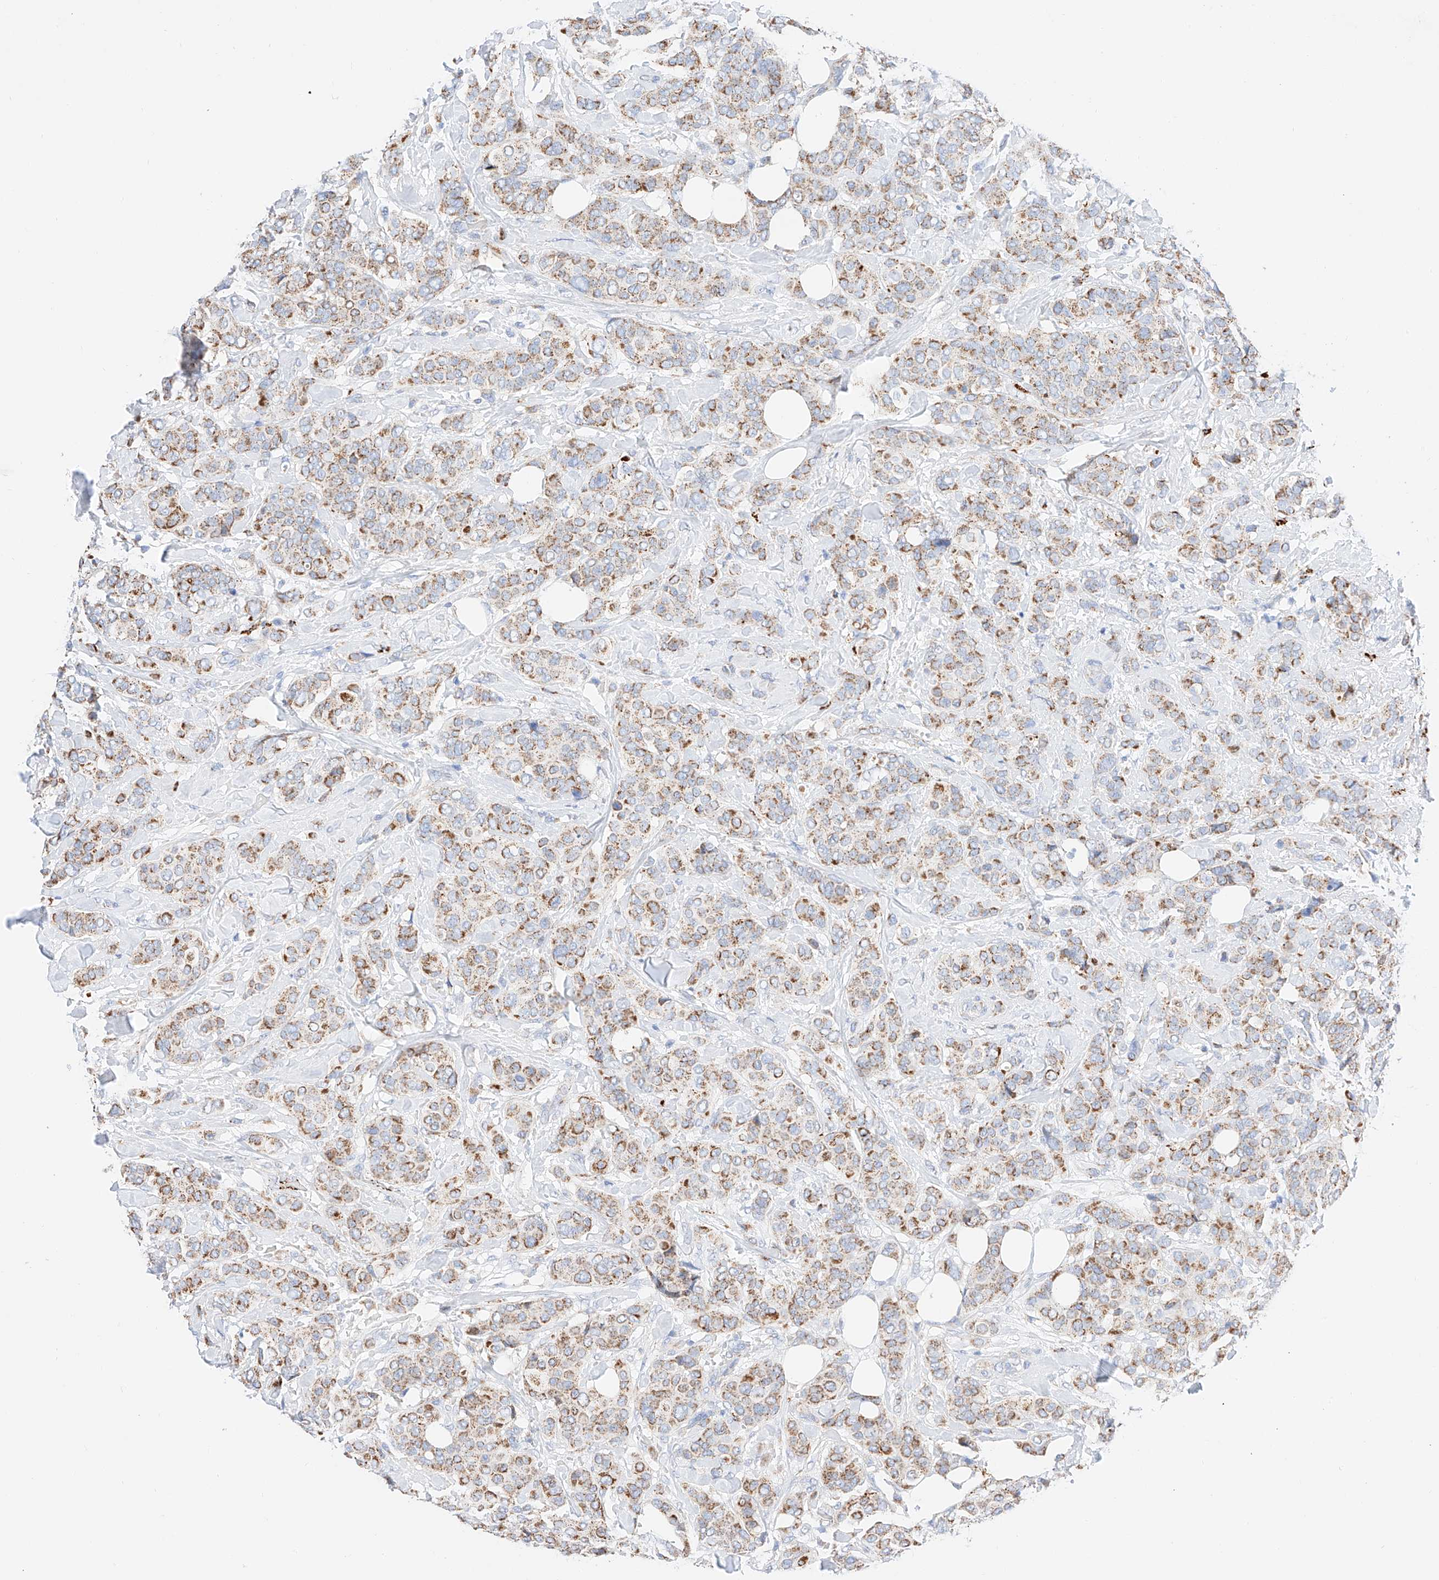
{"staining": {"intensity": "moderate", "quantity": ">75%", "location": "cytoplasmic/membranous"}, "tissue": "breast cancer", "cell_type": "Tumor cells", "image_type": "cancer", "snomed": [{"axis": "morphology", "description": "Lobular carcinoma"}, {"axis": "topography", "description": "Breast"}], "caption": "About >75% of tumor cells in breast cancer (lobular carcinoma) exhibit moderate cytoplasmic/membranous protein positivity as visualized by brown immunohistochemical staining.", "gene": "C6orf62", "patient": {"sex": "female", "age": 51}}